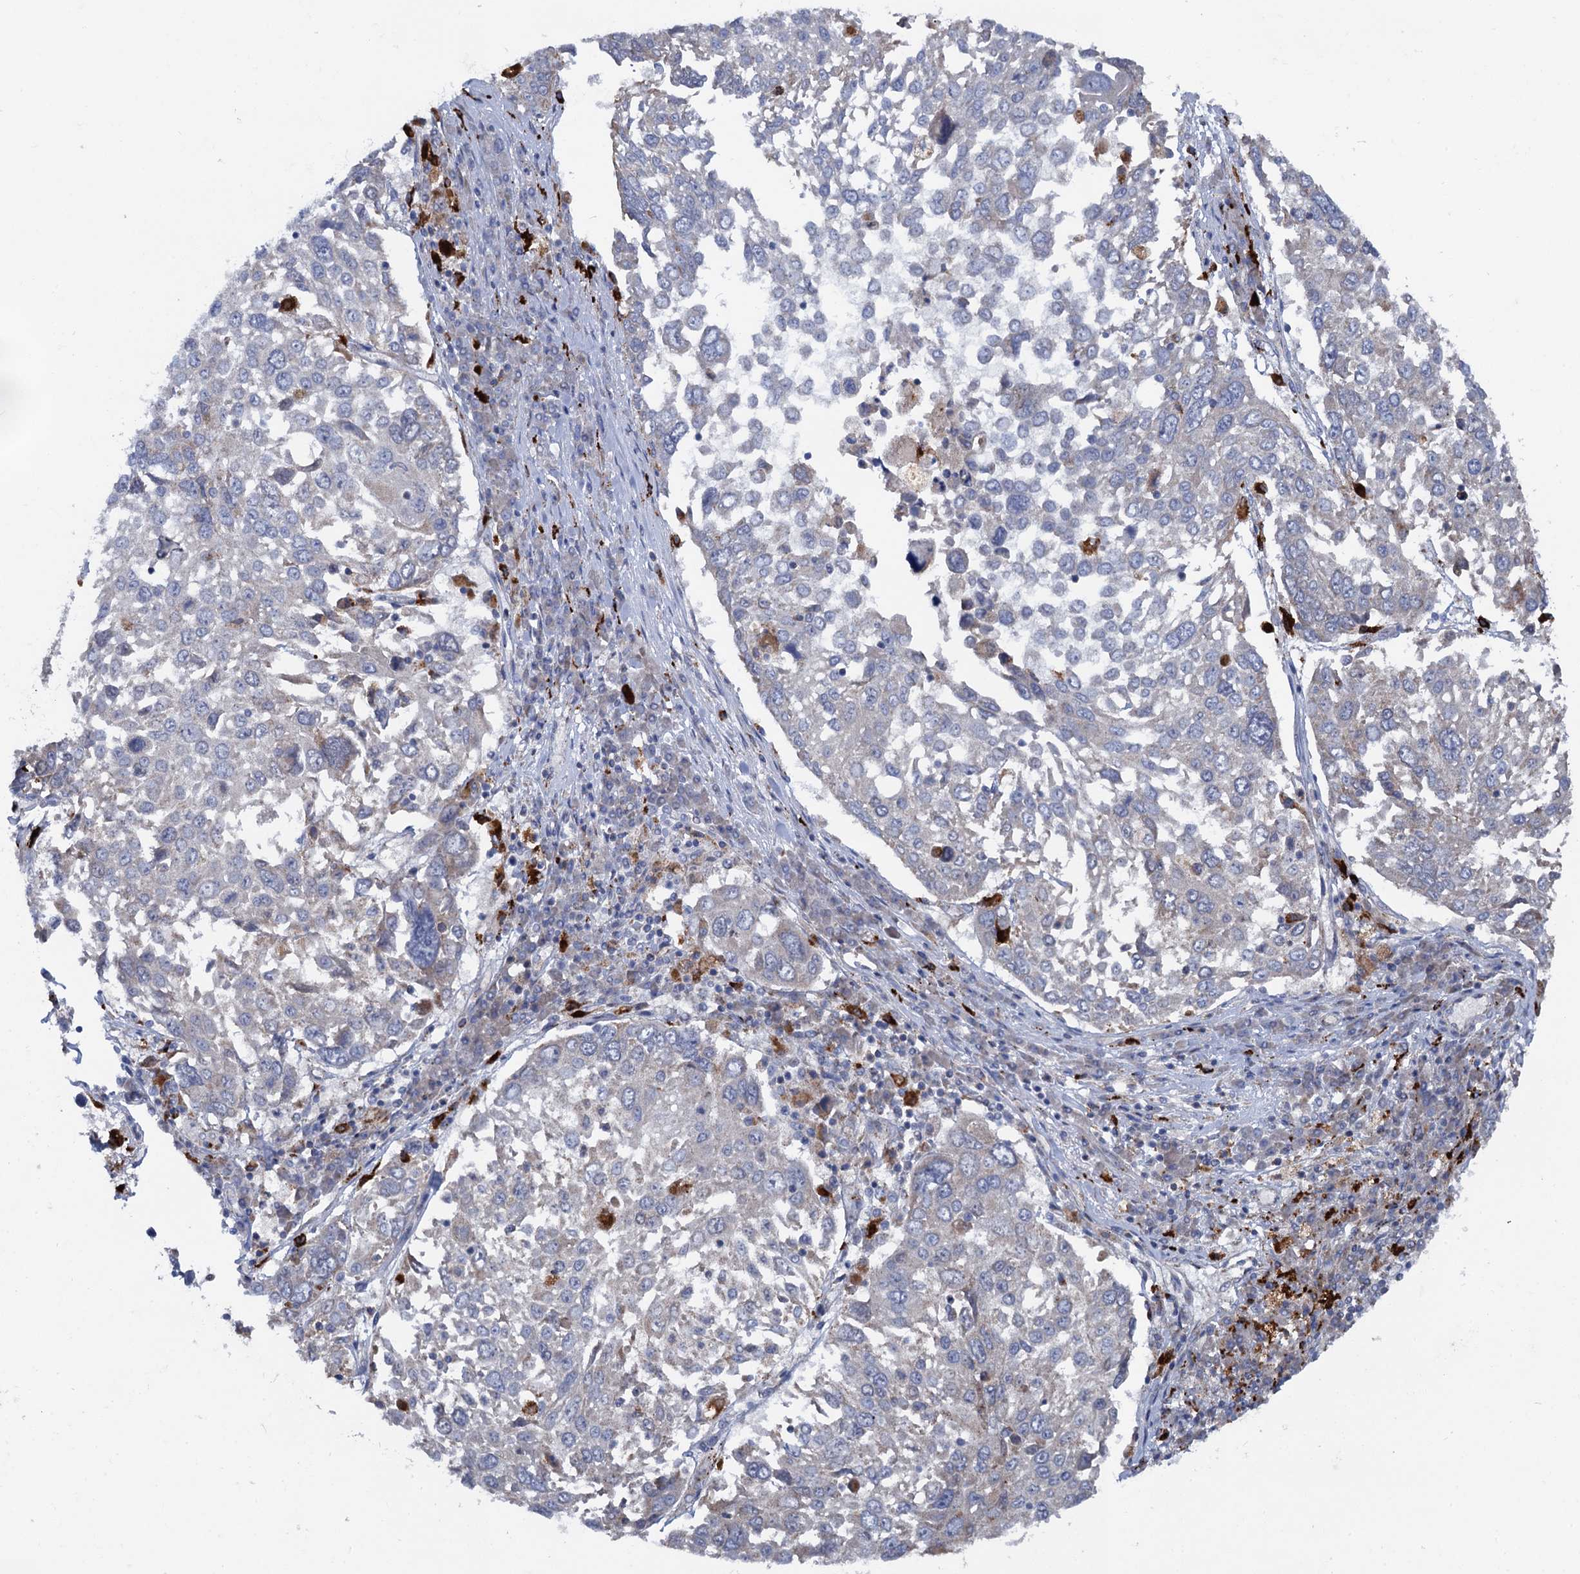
{"staining": {"intensity": "negative", "quantity": "none", "location": "none"}, "tissue": "lung cancer", "cell_type": "Tumor cells", "image_type": "cancer", "snomed": [{"axis": "morphology", "description": "Squamous cell carcinoma, NOS"}, {"axis": "topography", "description": "Lung"}], "caption": "A high-resolution image shows immunohistochemistry (IHC) staining of squamous cell carcinoma (lung), which reveals no significant positivity in tumor cells.", "gene": "ANKS3", "patient": {"sex": "male", "age": 65}}